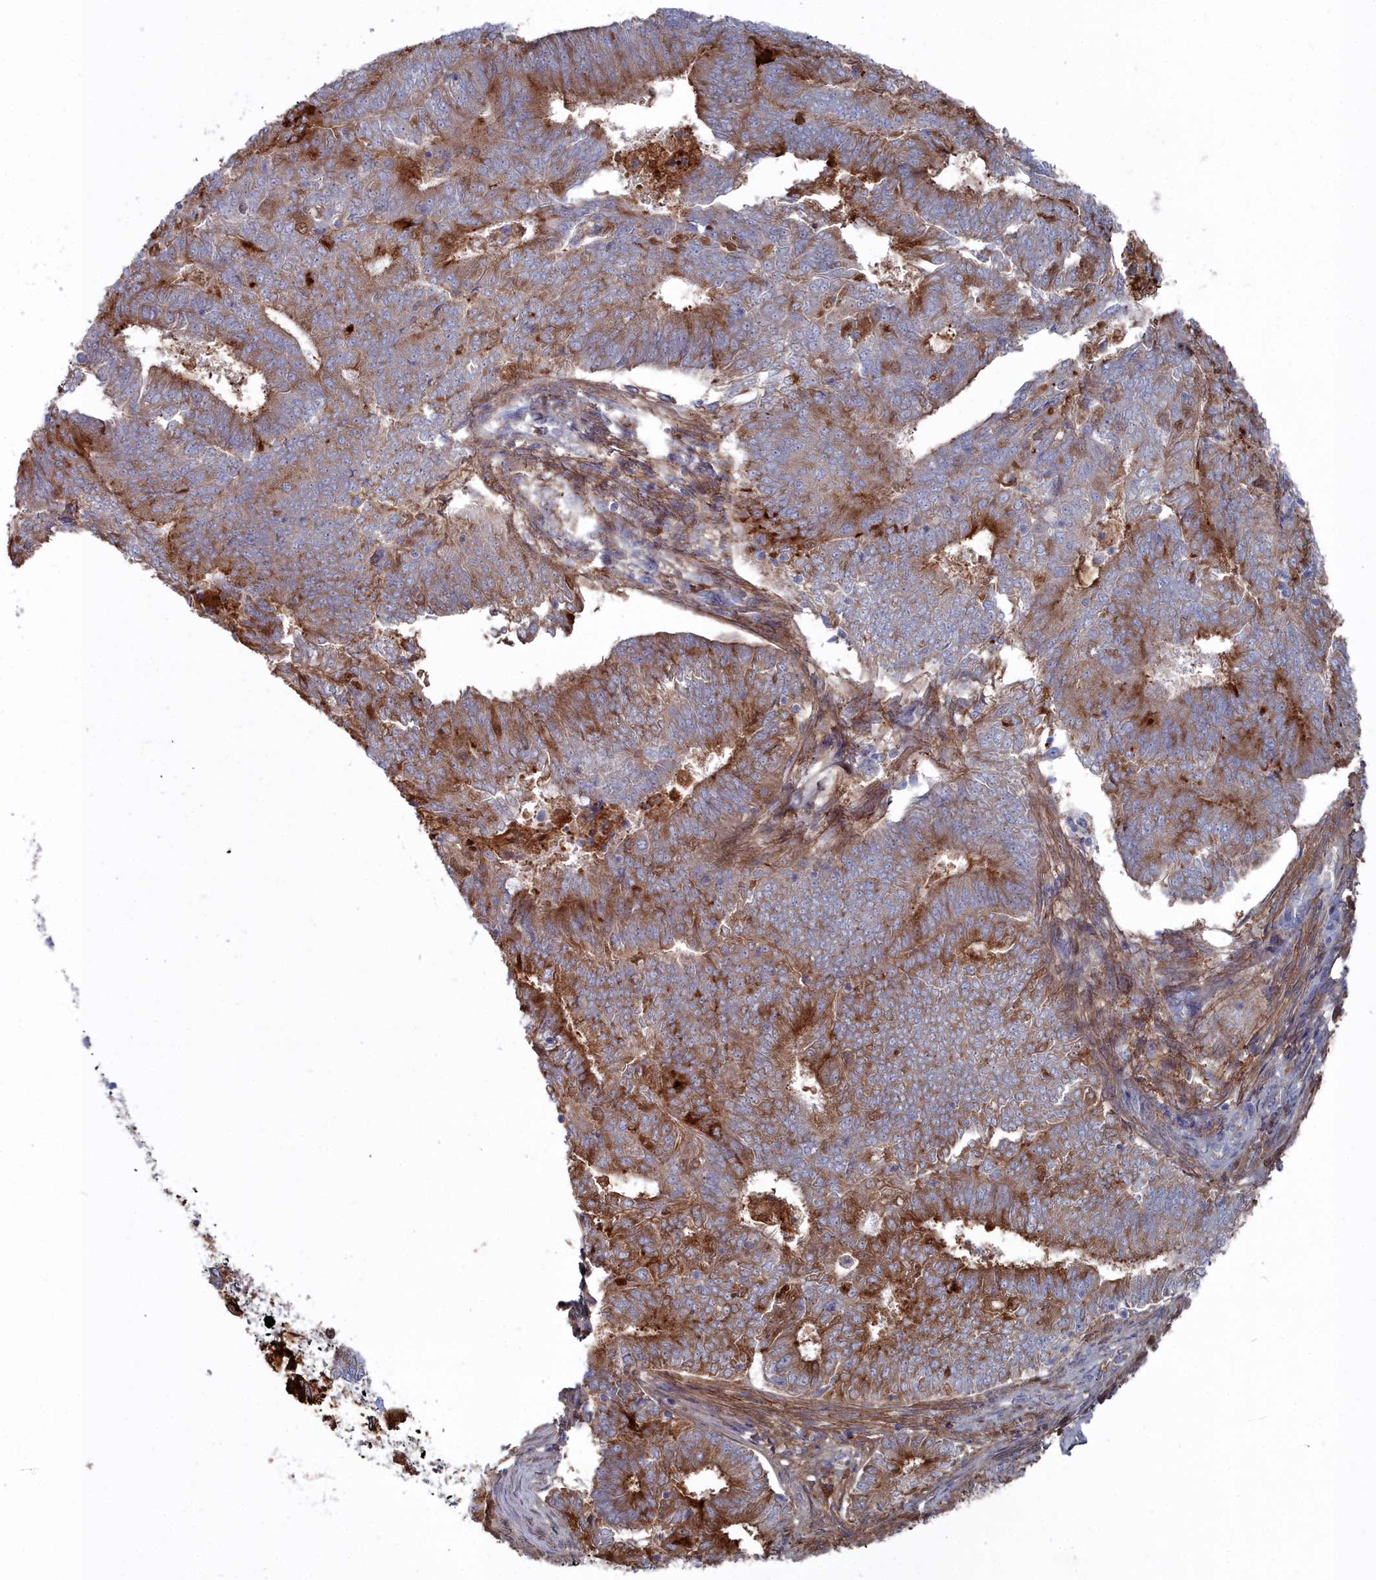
{"staining": {"intensity": "moderate", "quantity": ">75%", "location": "cytoplasmic/membranous"}, "tissue": "endometrial cancer", "cell_type": "Tumor cells", "image_type": "cancer", "snomed": [{"axis": "morphology", "description": "Adenocarcinoma, NOS"}, {"axis": "topography", "description": "Endometrium"}], "caption": "A brown stain labels moderate cytoplasmic/membranous expression of a protein in human endometrial cancer (adenocarcinoma) tumor cells. (Stains: DAB in brown, nuclei in blue, Microscopy: brightfield microscopy at high magnification).", "gene": "SHISAL2A", "patient": {"sex": "female", "age": 62}}